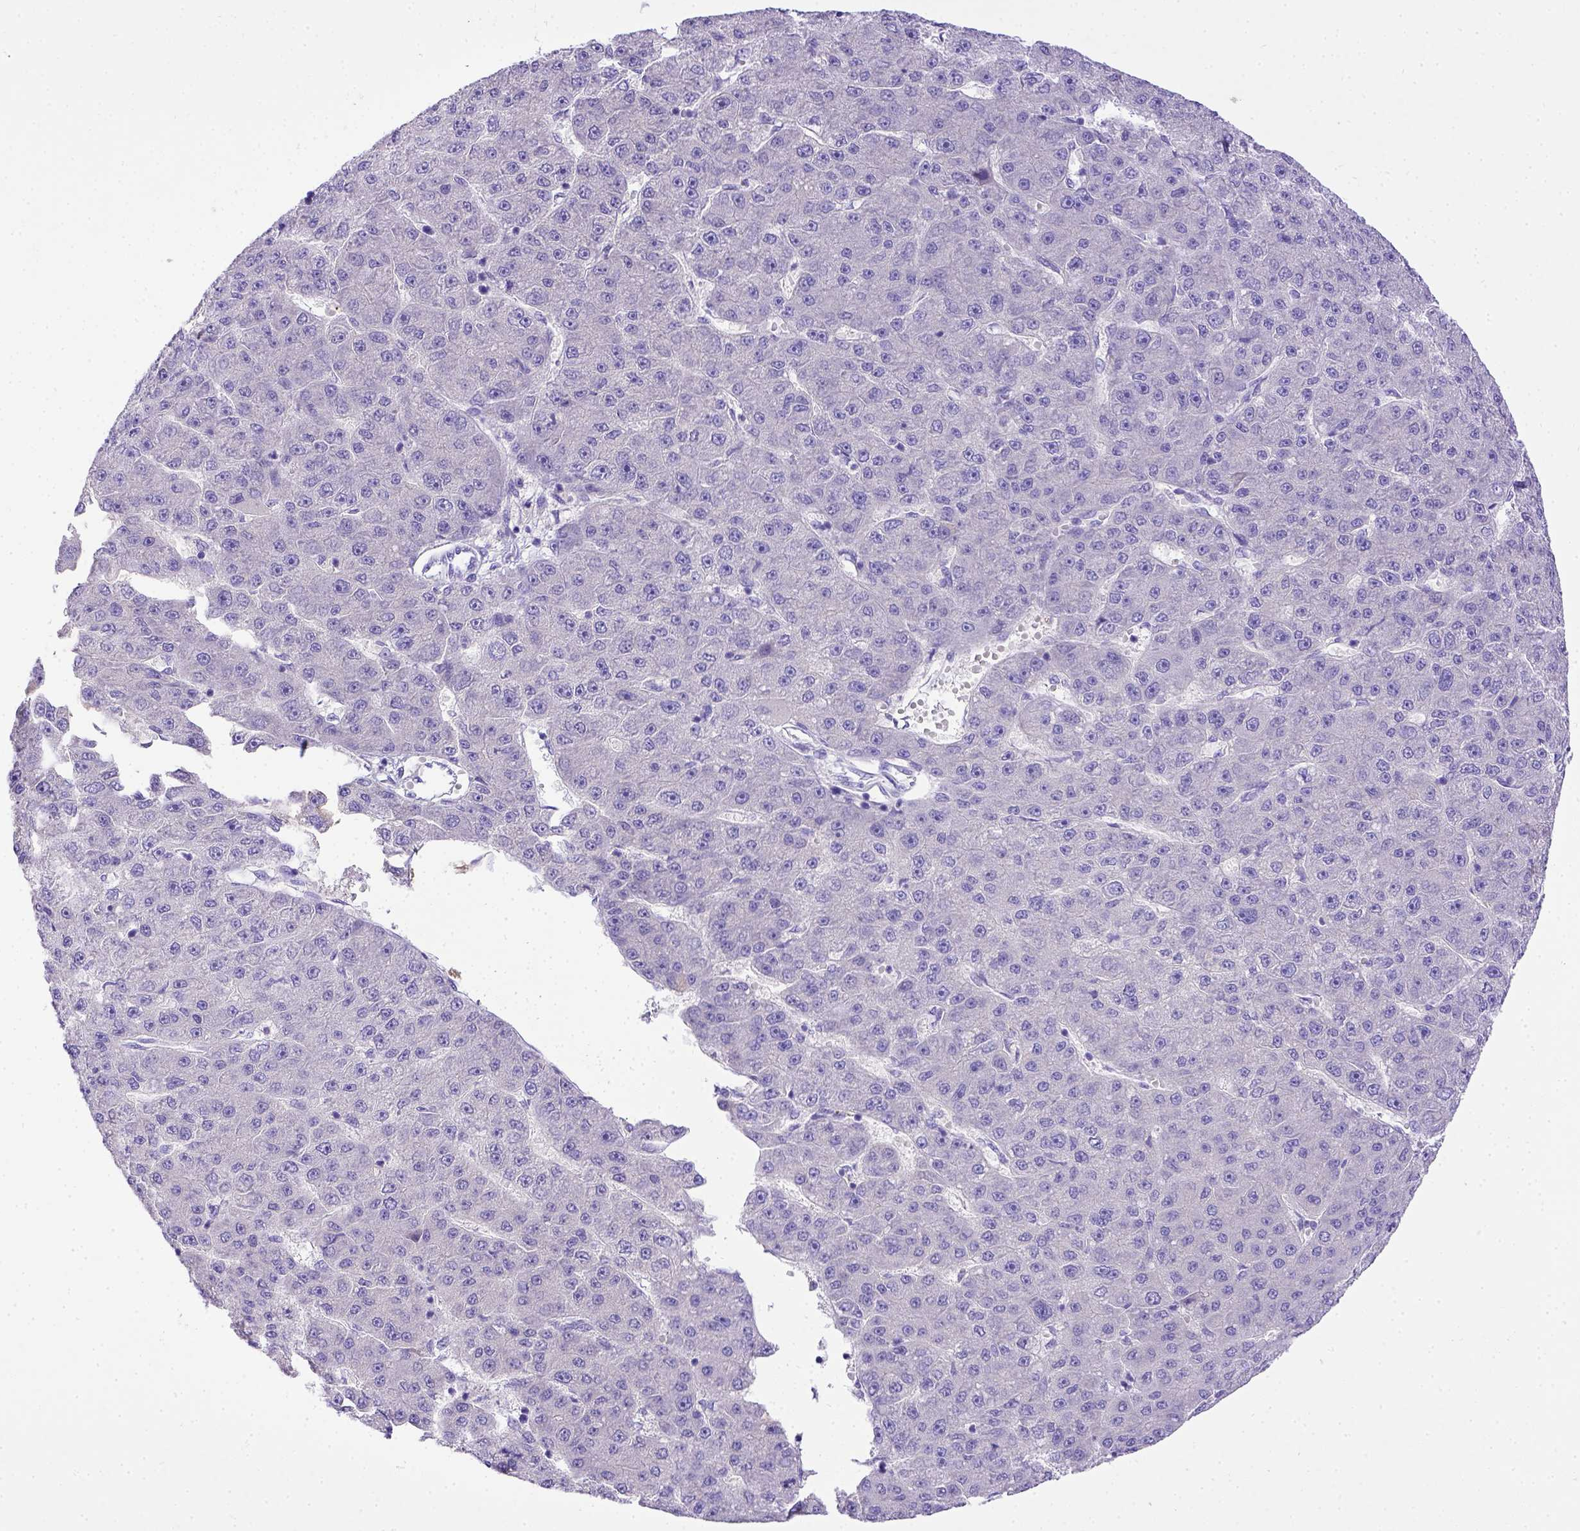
{"staining": {"intensity": "negative", "quantity": "none", "location": "none"}, "tissue": "liver cancer", "cell_type": "Tumor cells", "image_type": "cancer", "snomed": [{"axis": "morphology", "description": "Carcinoma, Hepatocellular, NOS"}, {"axis": "topography", "description": "Liver"}], "caption": "A histopathology image of liver cancer (hepatocellular carcinoma) stained for a protein exhibits no brown staining in tumor cells.", "gene": "BTN1A1", "patient": {"sex": "male", "age": 67}}